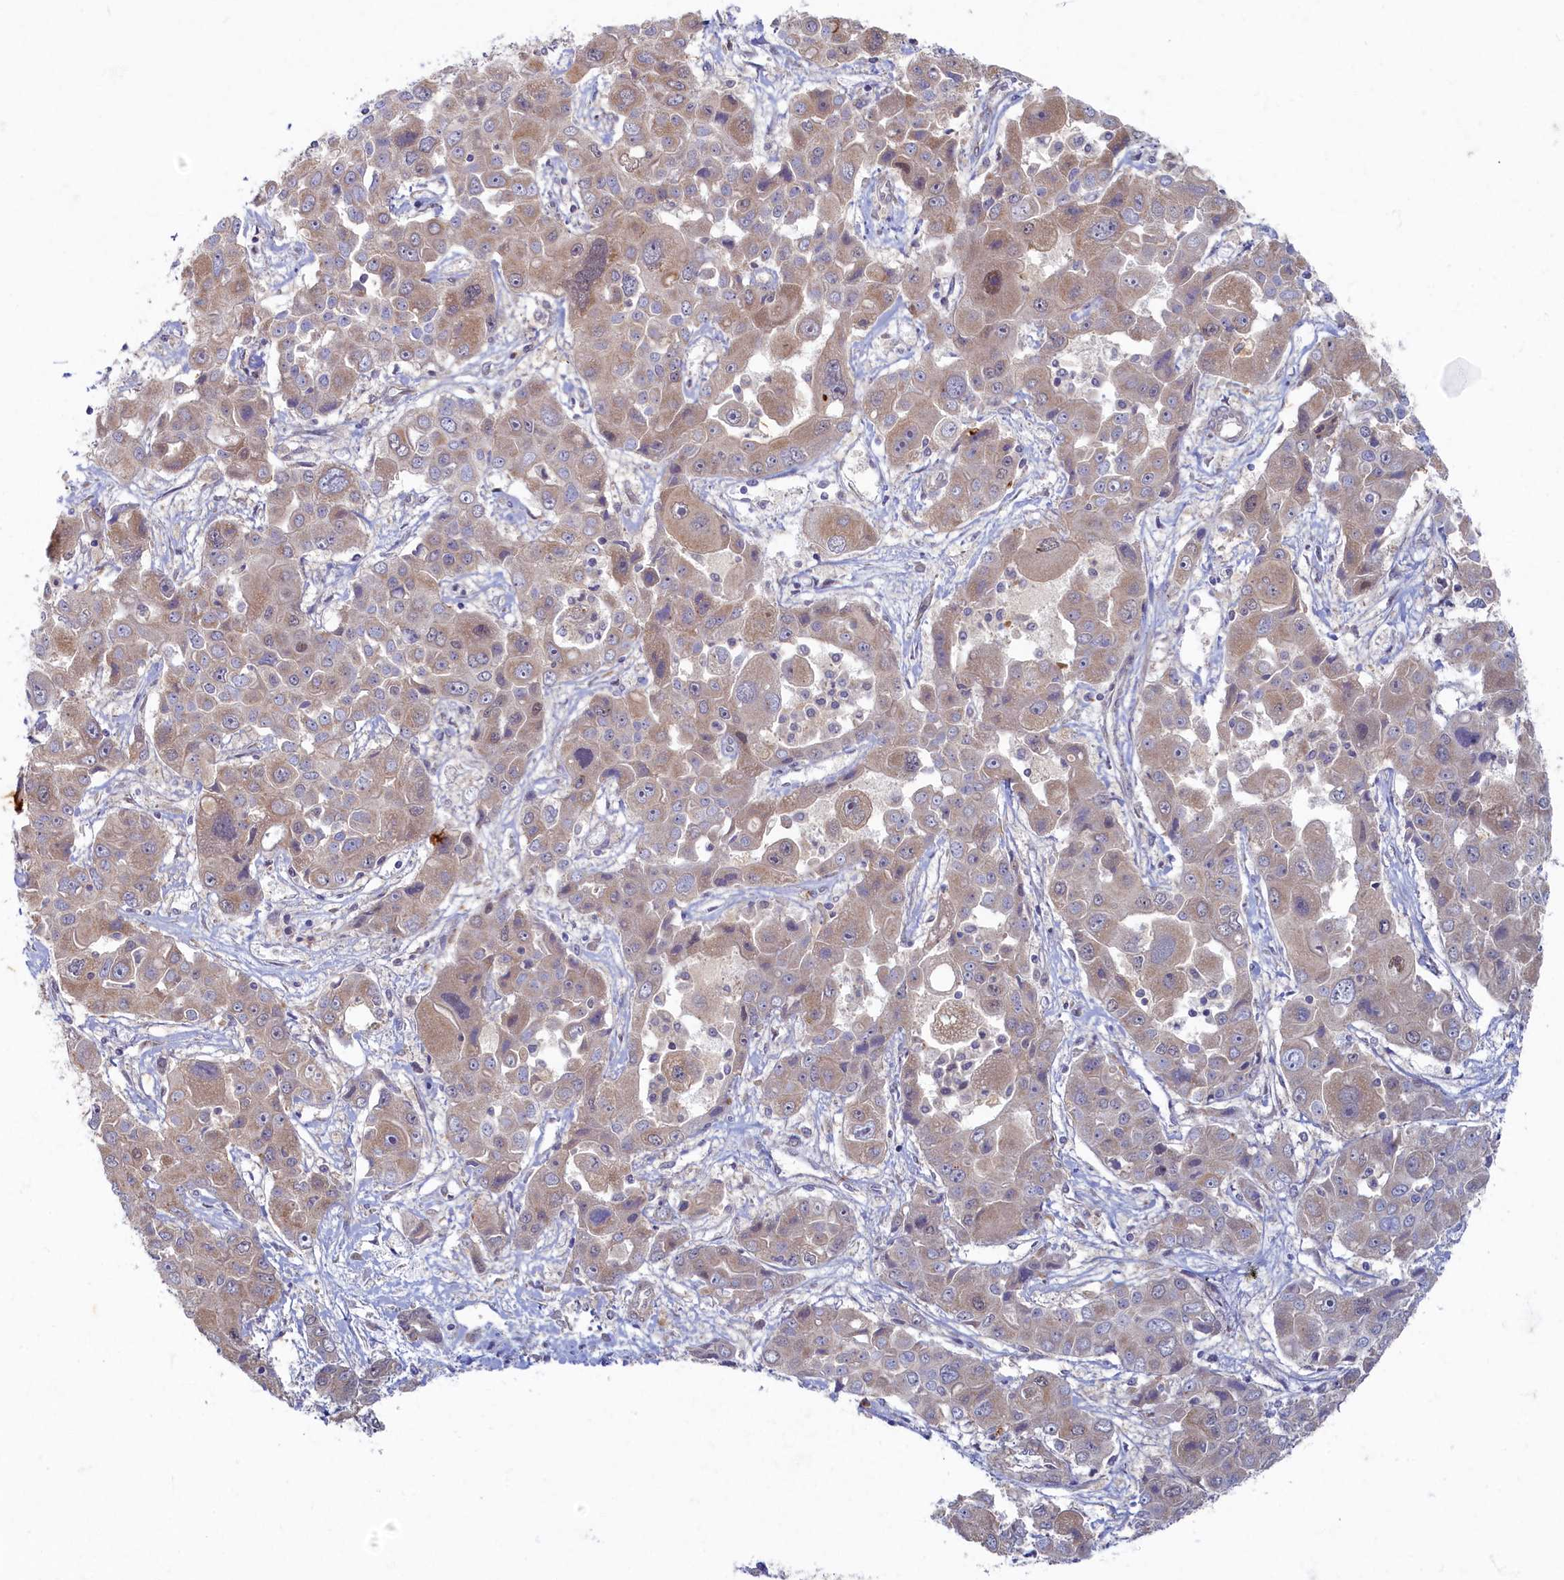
{"staining": {"intensity": "moderate", "quantity": ">75%", "location": "cytoplasmic/membranous,nuclear"}, "tissue": "liver cancer", "cell_type": "Tumor cells", "image_type": "cancer", "snomed": [{"axis": "morphology", "description": "Cholangiocarcinoma"}, {"axis": "topography", "description": "Liver"}], "caption": "Liver cancer (cholangiocarcinoma) tissue shows moderate cytoplasmic/membranous and nuclear staining in about >75% of tumor cells, visualized by immunohistochemistry.", "gene": "WDR59", "patient": {"sex": "male", "age": 67}}